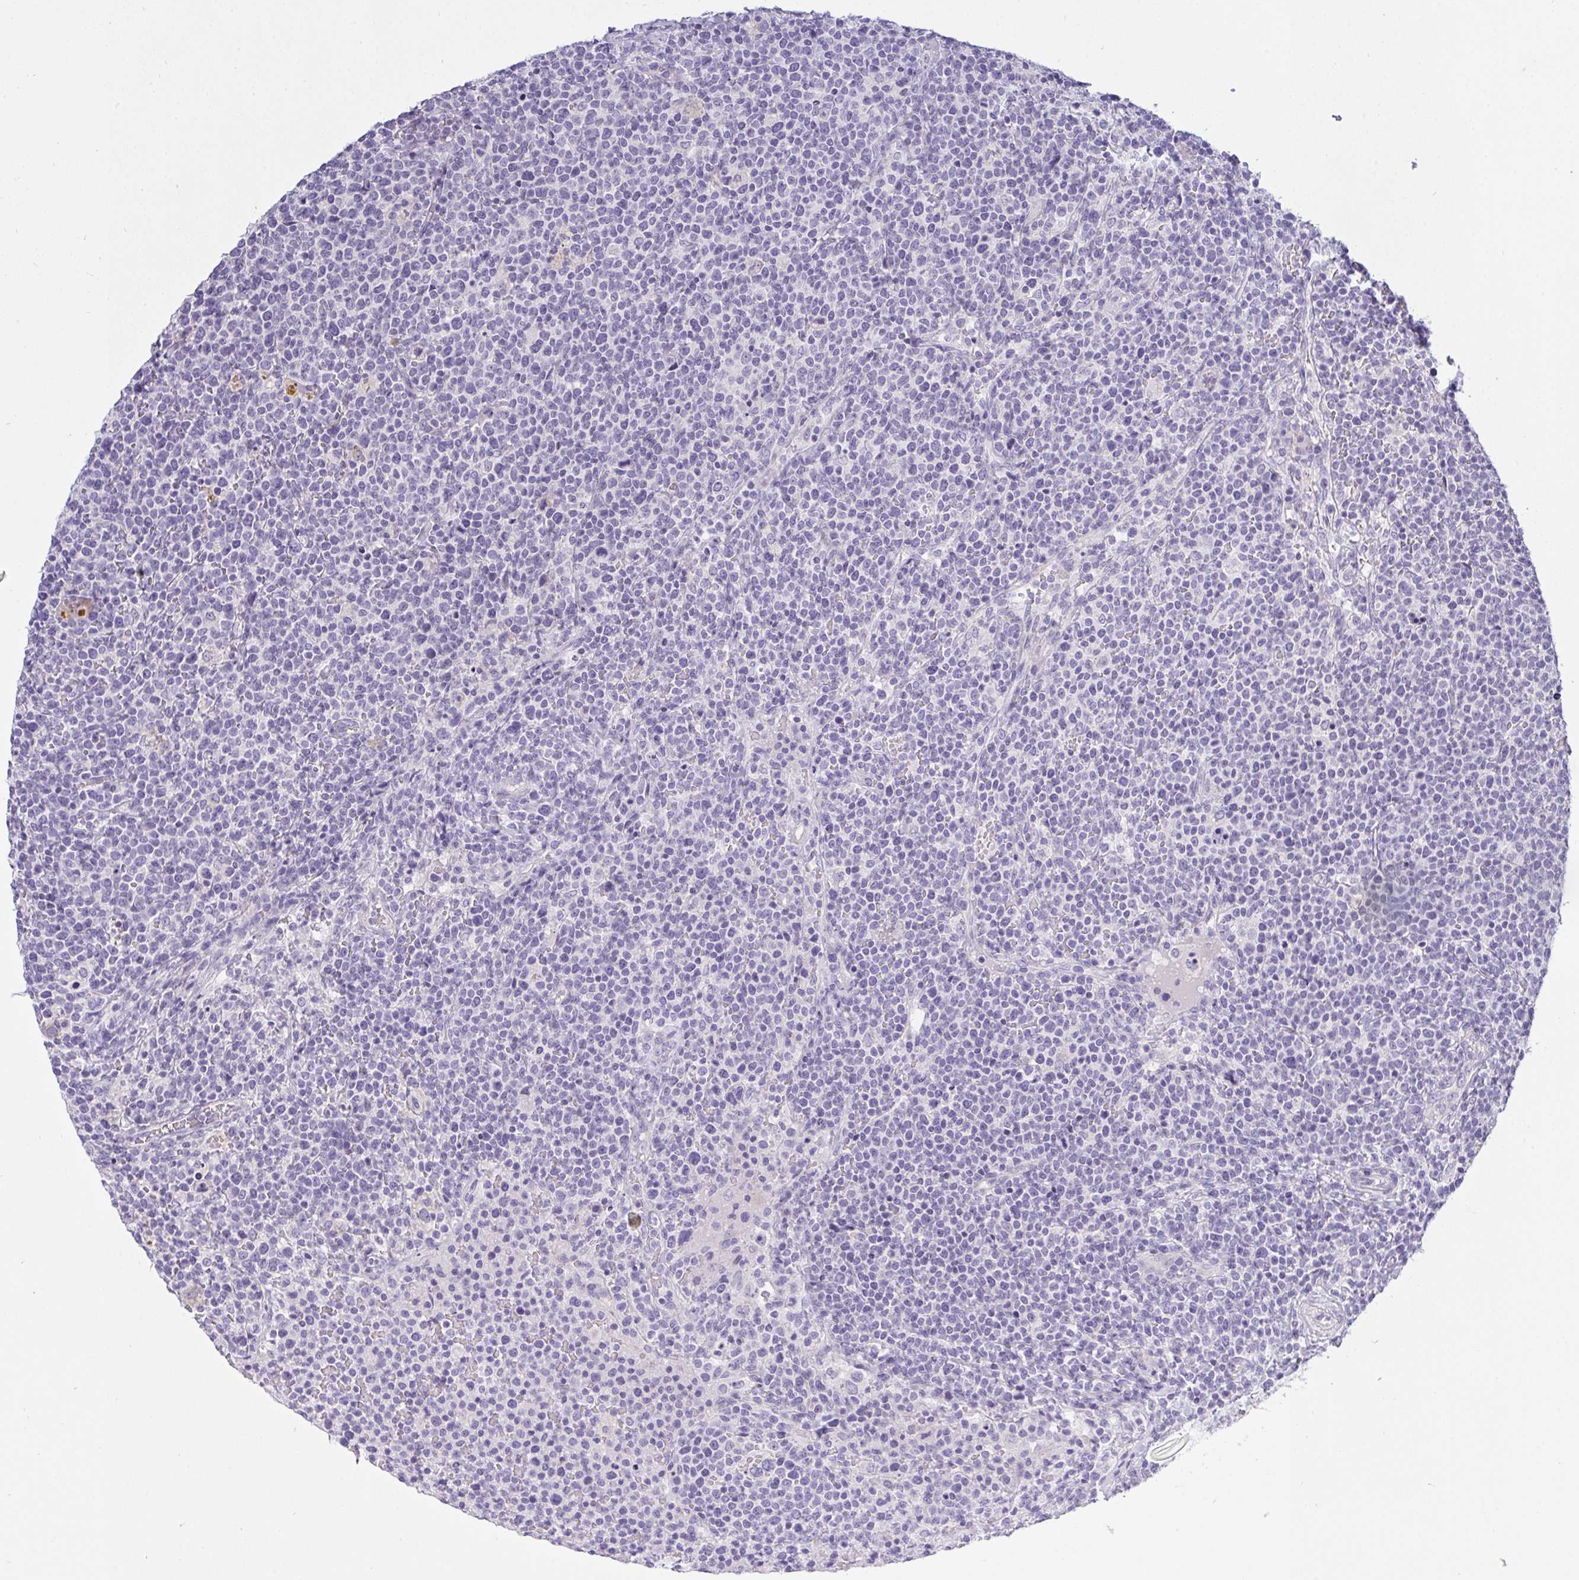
{"staining": {"intensity": "negative", "quantity": "none", "location": "none"}, "tissue": "lymphoma", "cell_type": "Tumor cells", "image_type": "cancer", "snomed": [{"axis": "morphology", "description": "Malignant lymphoma, non-Hodgkin's type, High grade"}, {"axis": "topography", "description": "Lymph node"}], "caption": "This is an IHC photomicrograph of human malignant lymphoma, non-Hodgkin's type (high-grade). There is no expression in tumor cells.", "gene": "GSDMB", "patient": {"sex": "male", "age": 61}}